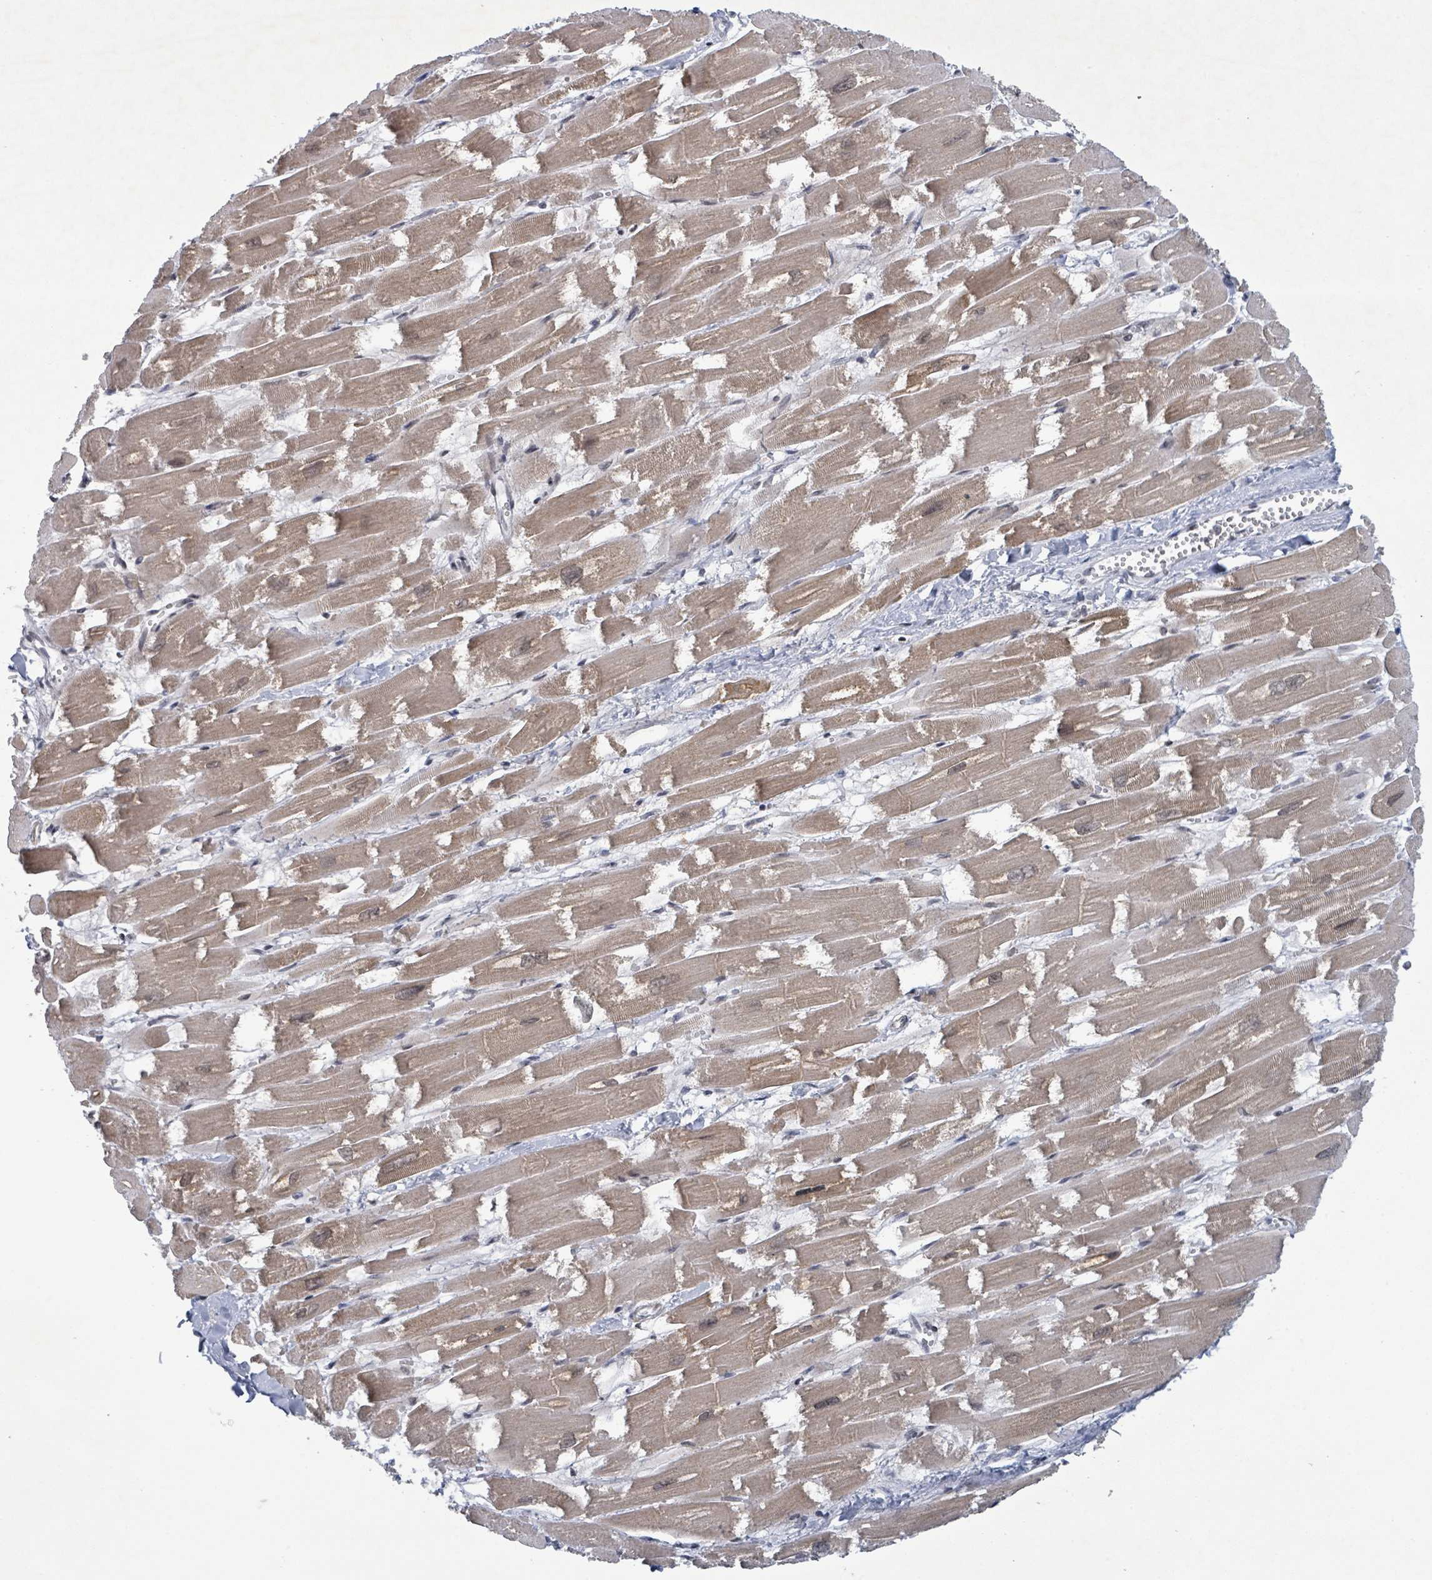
{"staining": {"intensity": "moderate", "quantity": ">75%", "location": "cytoplasmic/membranous"}, "tissue": "heart muscle", "cell_type": "Cardiomyocytes", "image_type": "normal", "snomed": [{"axis": "morphology", "description": "Normal tissue, NOS"}, {"axis": "topography", "description": "Heart"}], "caption": "Cardiomyocytes demonstrate medium levels of moderate cytoplasmic/membranous staining in approximately >75% of cells in normal human heart muscle.", "gene": "BANP", "patient": {"sex": "male", "age": 54}}